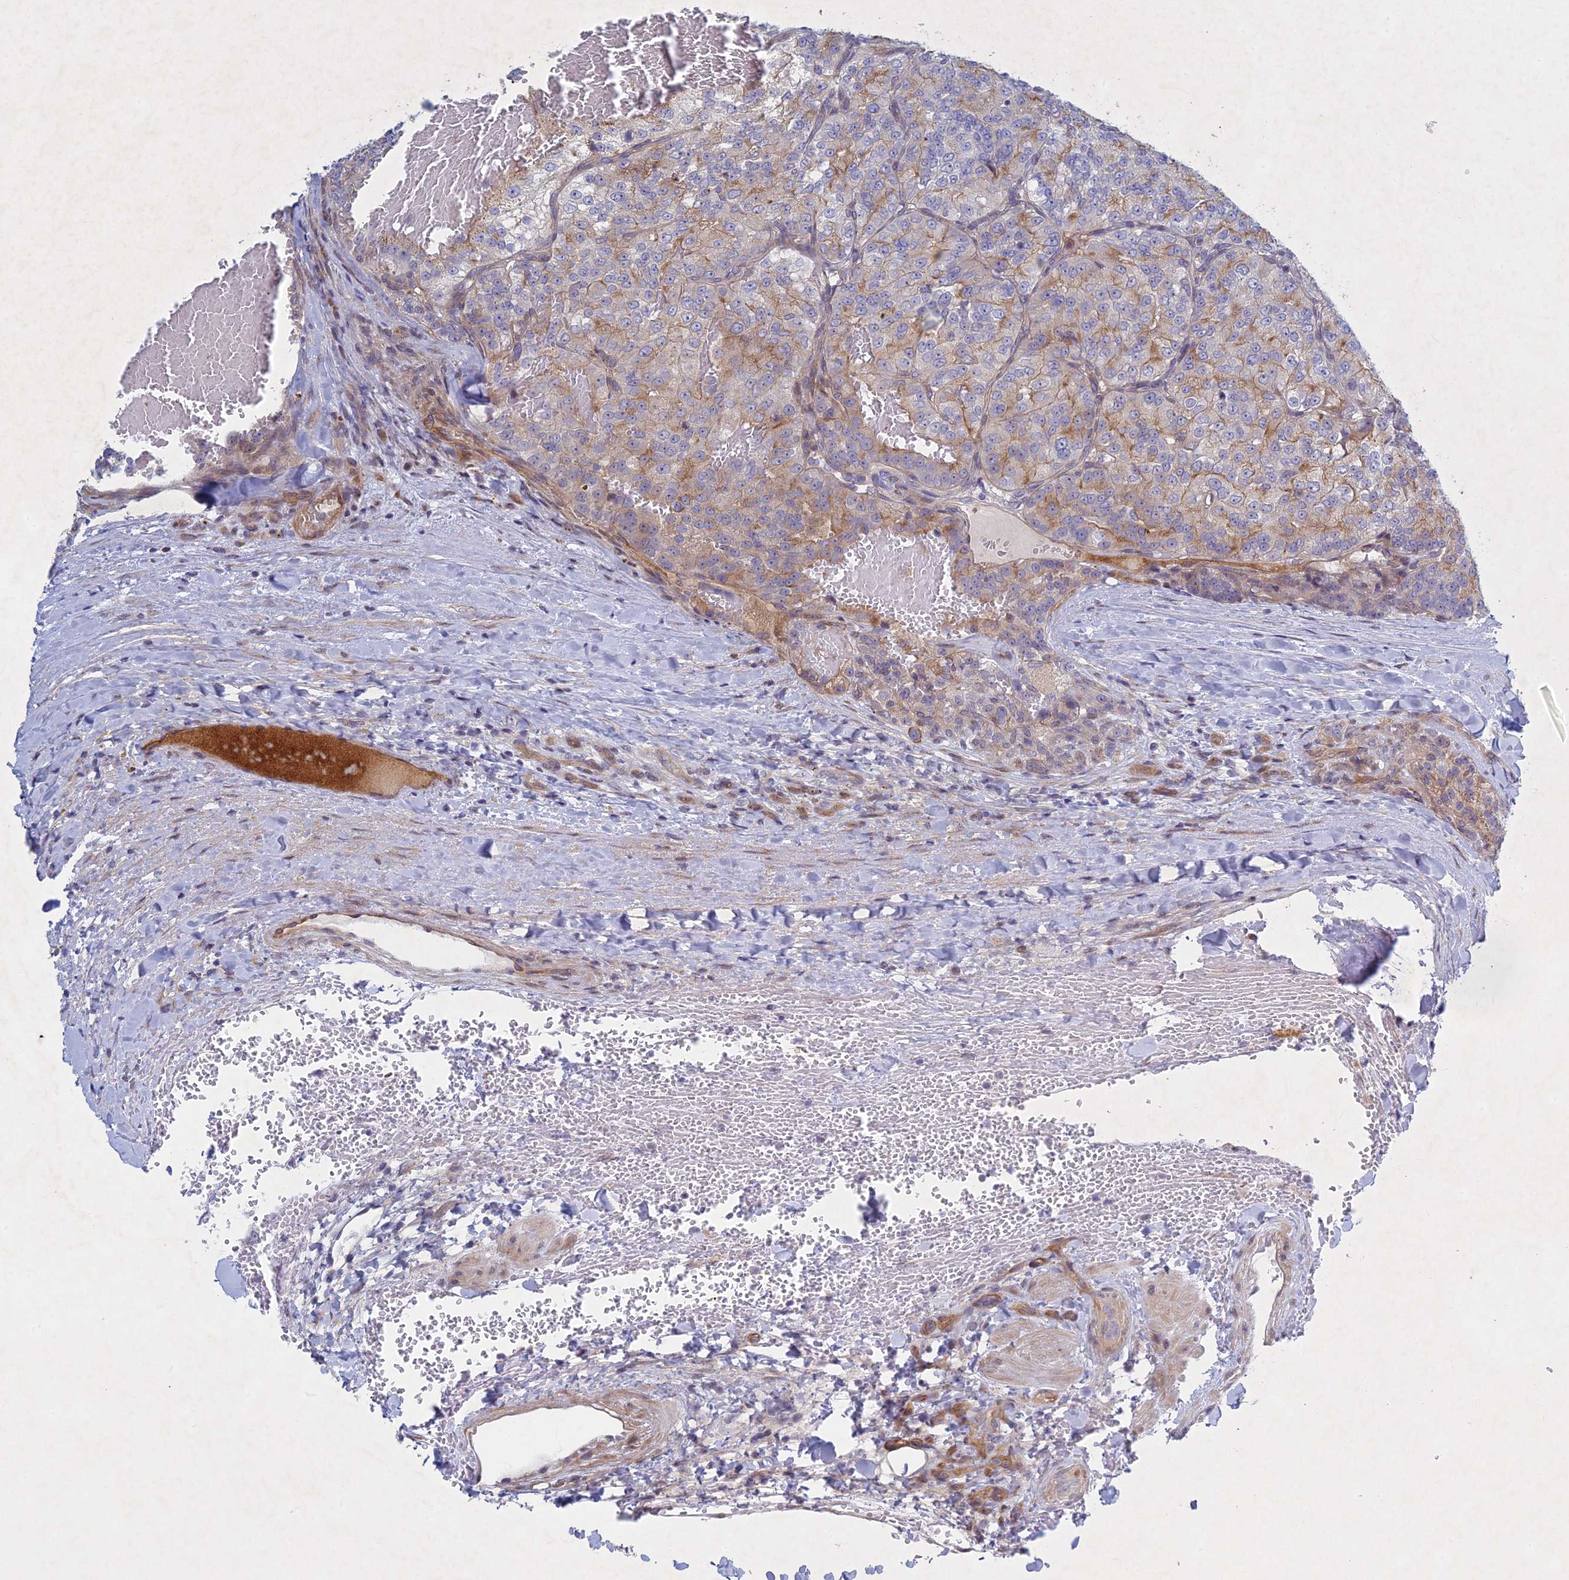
{"staining": {"intensity": "weak", "quantity": "<25%", "location": "cytoplasmic/membranous"}, "tissue": "renal cancer", "cell_type": "Tumor cells", "image_type": "cancer", "snomed": [{"axis": "morphology", "description": "Adenocarcinoma, NOS"}, {"axis": "topography", "description": "Kidney"}], "caption": "Tumor cells show no significant protein staining in renal adenocarcinoma.", "gene": "PTHLH", "patient": {"sex": "female", "age": 63}}